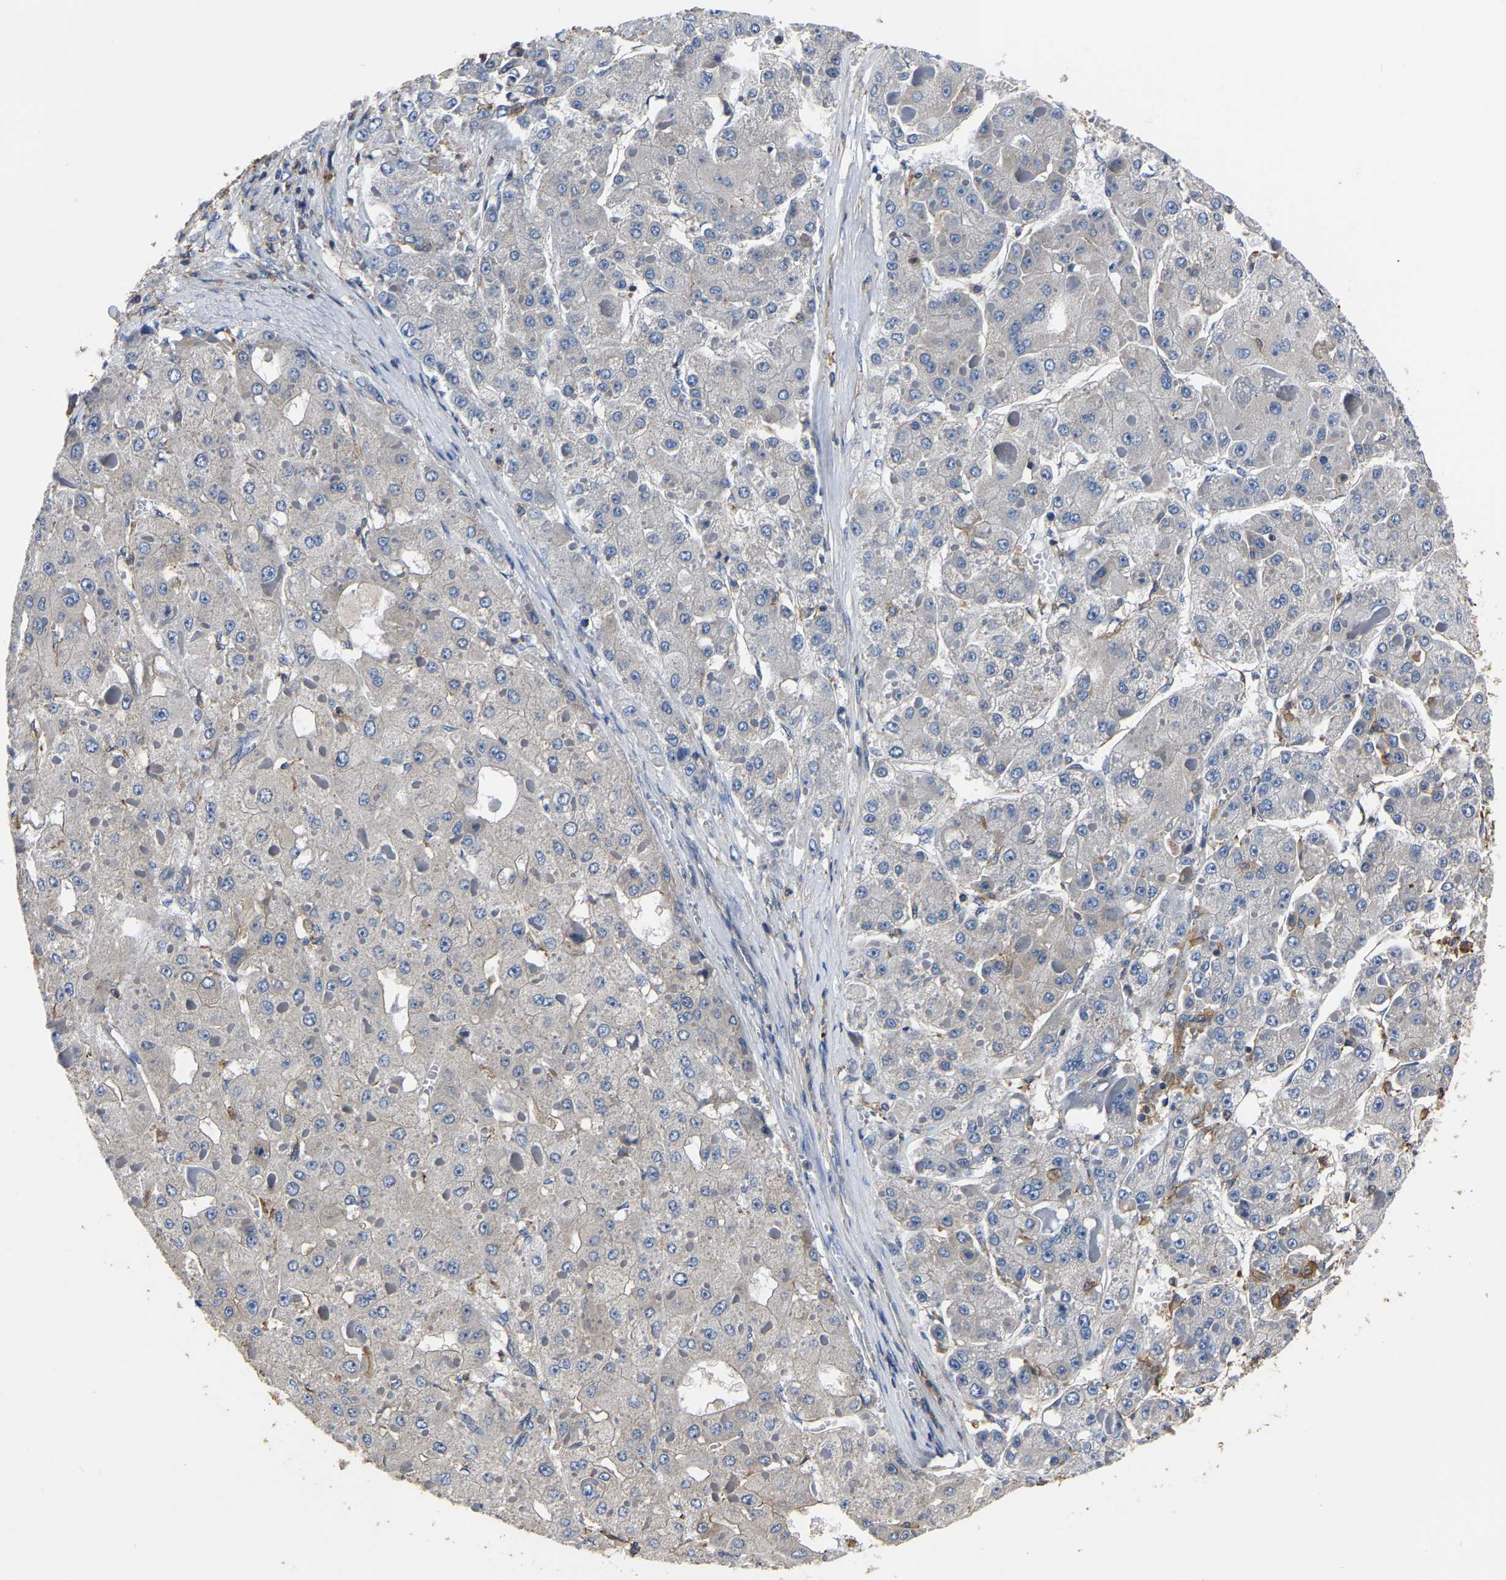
{"staining": {"intensity": "negative", "quantity": "none", "location": "none"}, "tissue": "liver cancer", "cell_type": "Tumor cells", "image_type": "cancer", "snomed": [{"axis": "morphology", "description": "Carcinoma, Hepatocellular, NOS"}, {"axis": "topography", "description": "Liver"}], "caption": "This is an immunohistochemistry (IHC) histopathology image of liver cancer (hepatocellular carcinoma). There is no expression in tumor cells.", "gene": "ARMT1", "patient": {"sex": "female", "age": 73}}